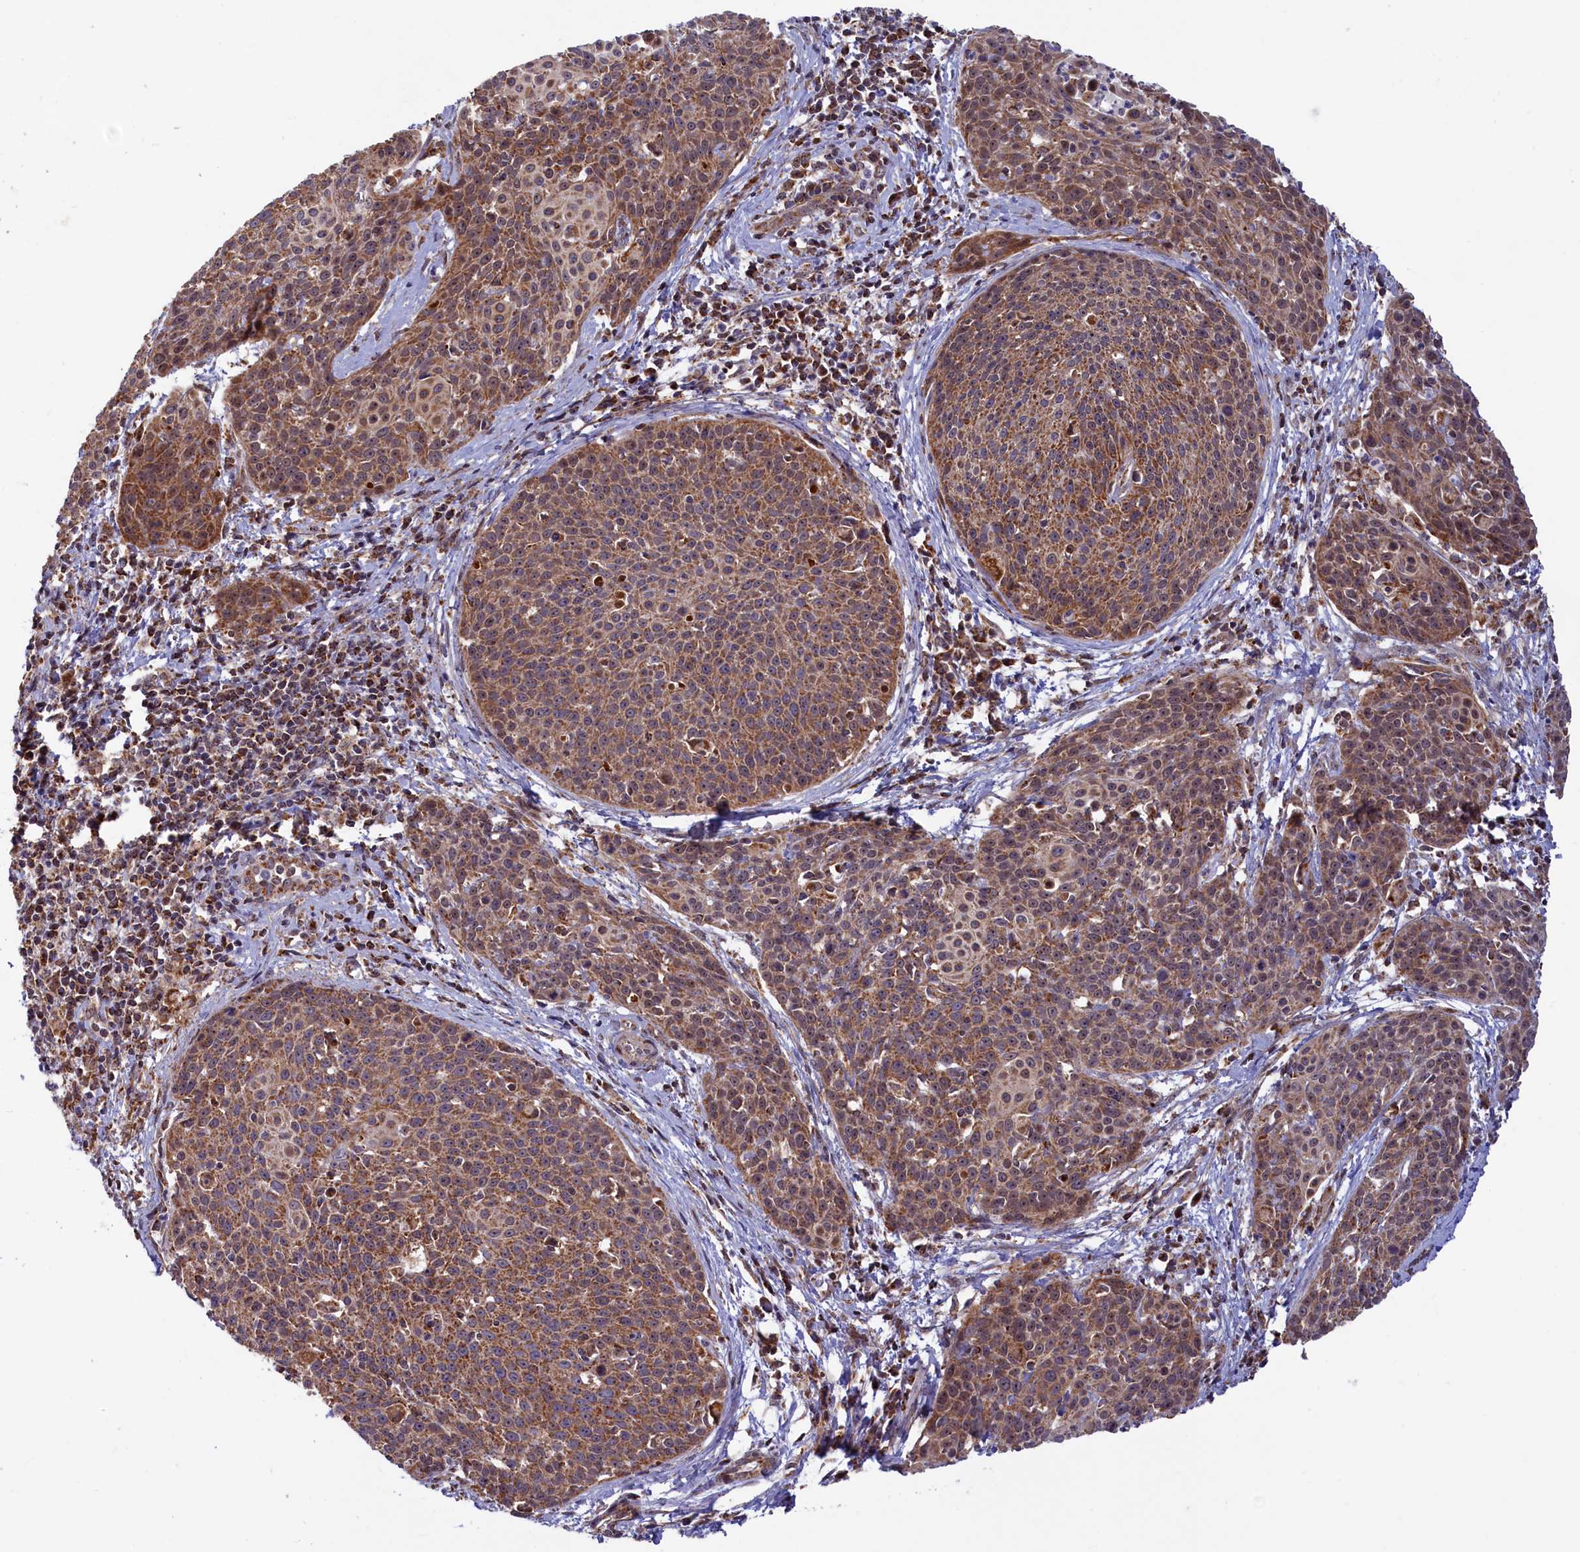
{"staining": {"intensity": "moderate", "quantity": ">75%", "location": "cytoplasmic/membranous"}, "tissue": "cervical cancer", "cell_type": "Tumor cells", "image_type": "cancer", "snomed": [{"axis": "morphology", "description": "Squamous cell carcinoma, NOS"}, {"axis": "topography", "description": "Cervix"}], "caption": "This is a micrograph of immunohistochemistry (IHC) staining of cervical squamous cell carcinoma, which shows moderate positivity in the cytoplasmic/membranous of tumor cells.", "gene": "DUS3L", "patient": {"sex": "female", "age": 38}}